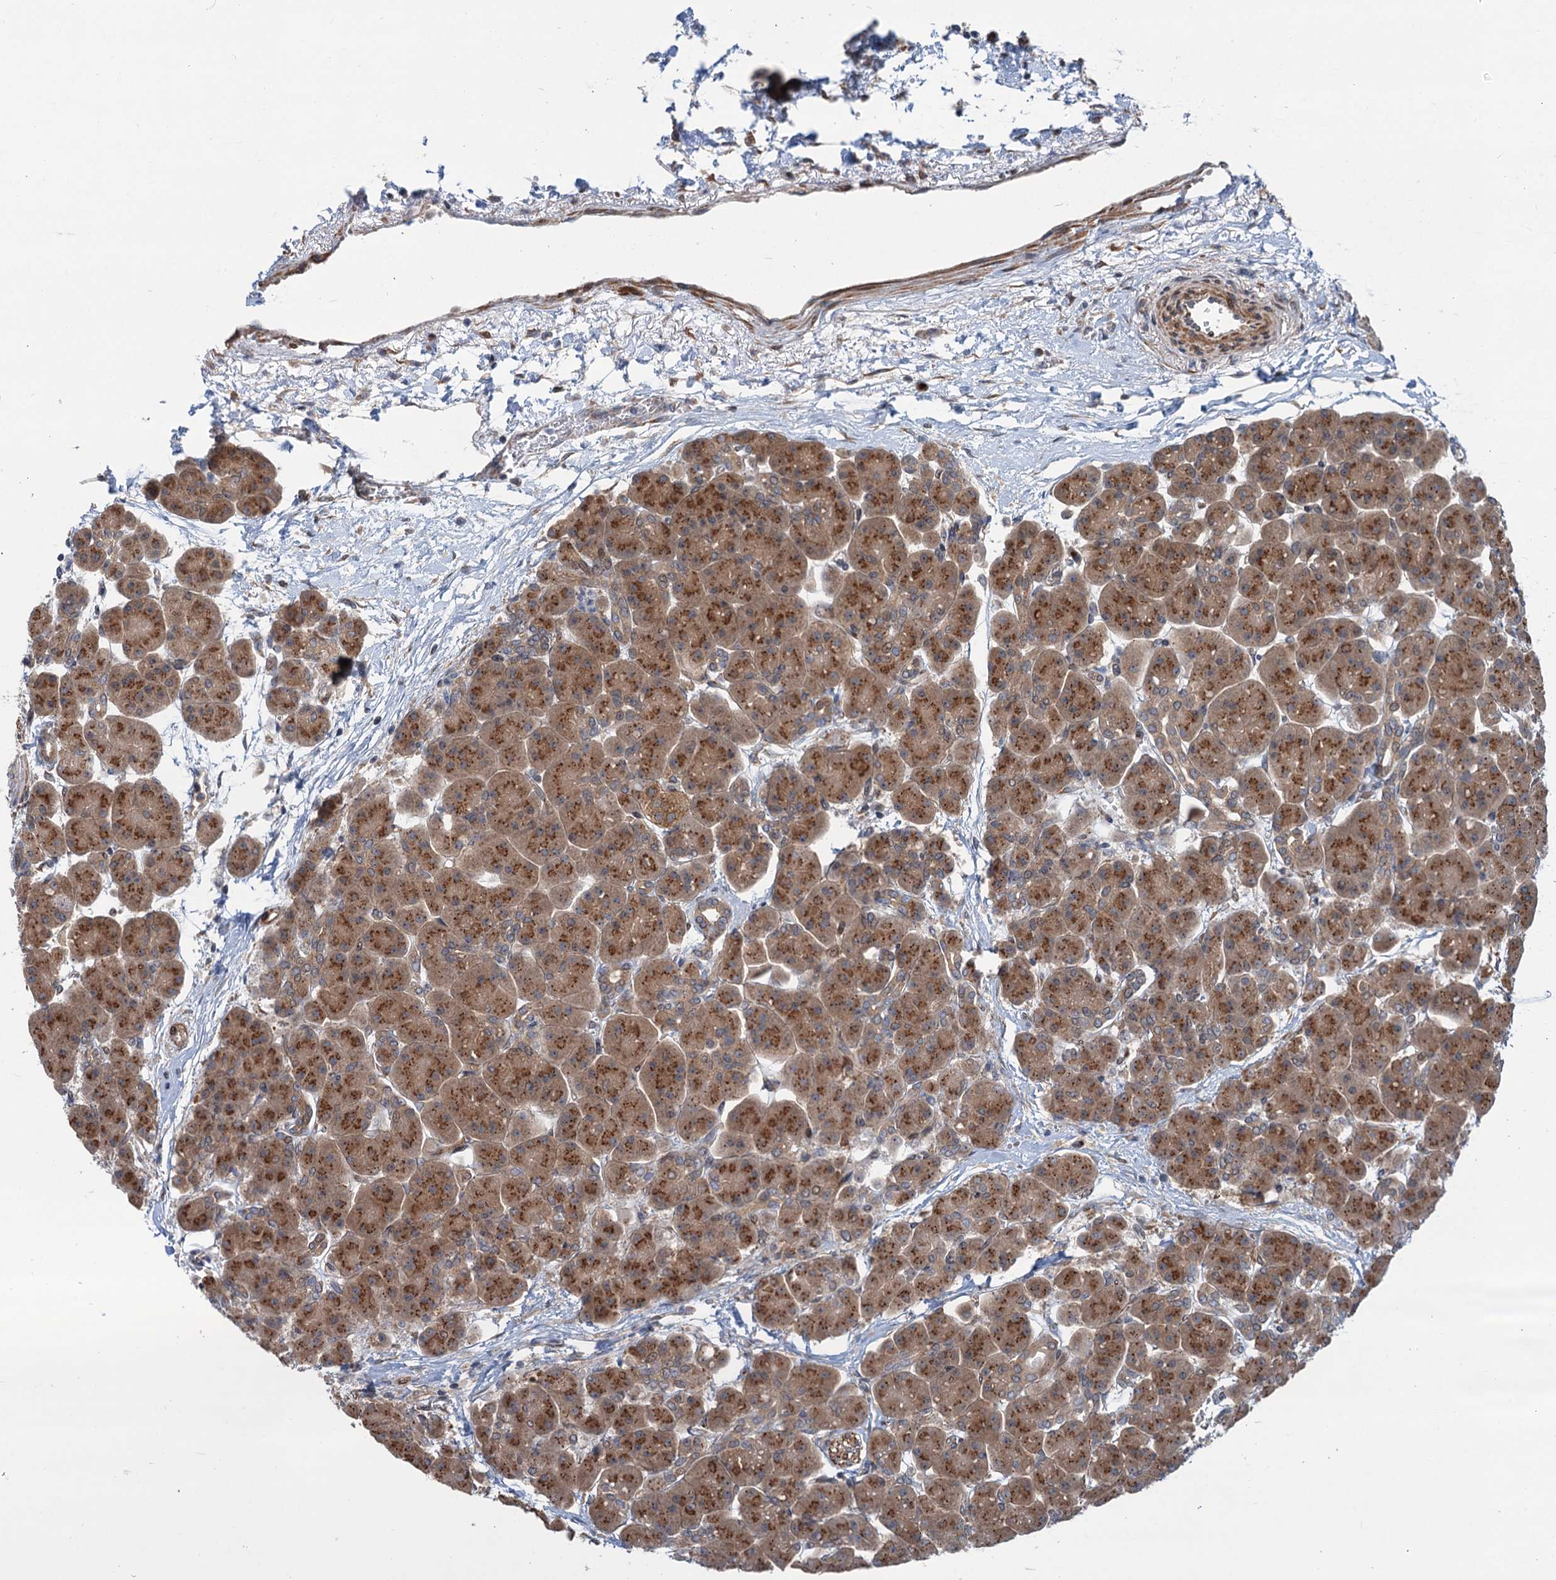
{"staining": {"intensity": "strong", "quantity": ">75%", "location": "cytoplasmic/membranous"}, "tissue": "pancreas", "cell_type": "Exocrine glandular cells", "image_type": "normal", "snomed": [{"axis": "morphology", "description": "Normal tissue, NOS"}, {"axis": "topography", "description": "Pancreas"}], "caption": "IHC (DAB) staining of benign human pancreas shows strong cytoplasmic/membranous protein staining in approximately >75% of exocrine glandular cells. The protein is shown in brown color, while the nuclei are stained blue.", "gene": "DYNC2I2", "patient": {"sex": "male", "age": 66}}